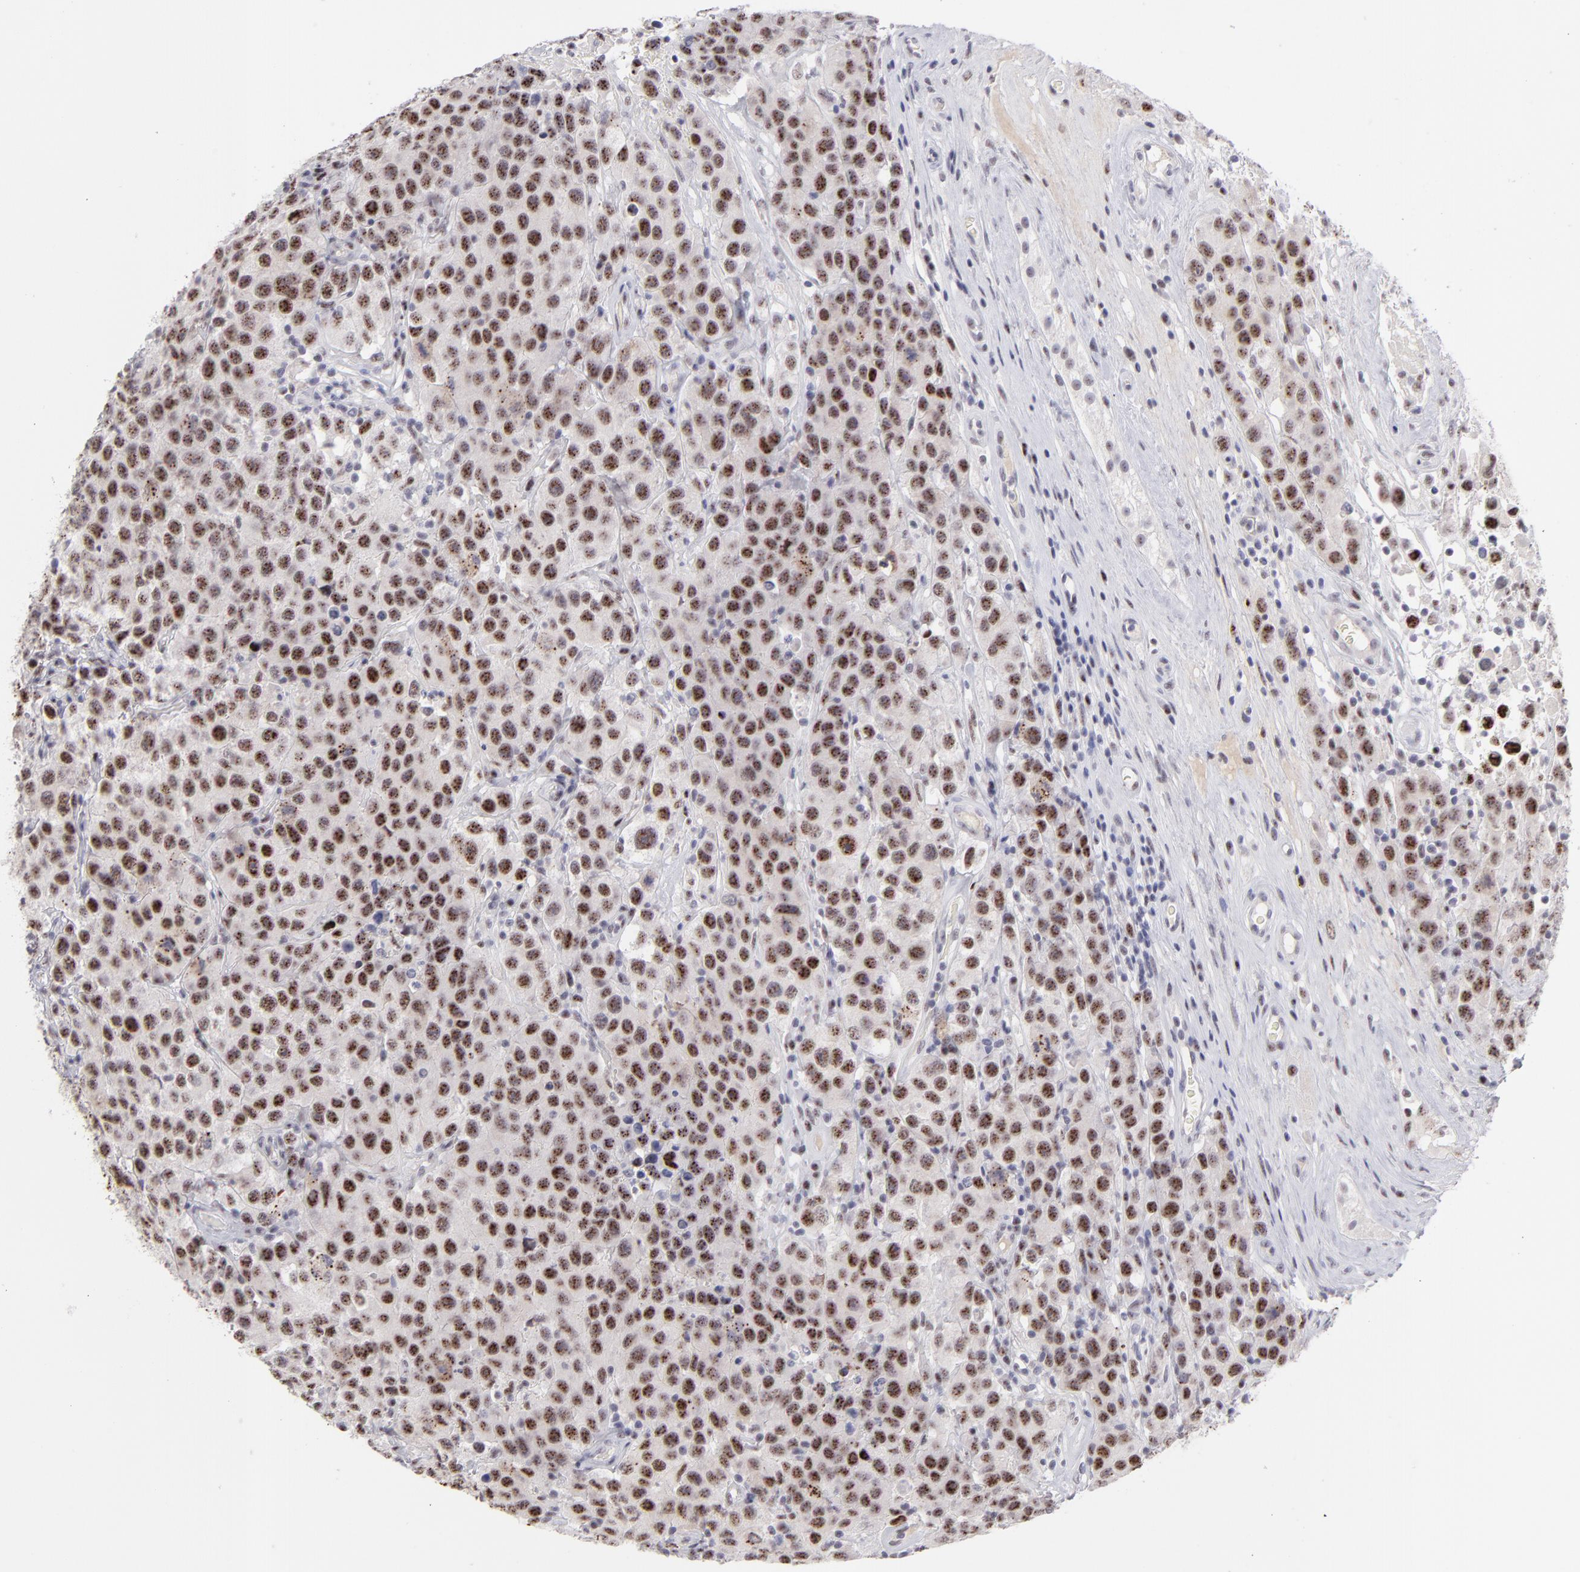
{"staining": {"intensity": "moderate", "quantity": ">75%", "location": "nuclear"}, "tissue": "testis cancer", "cell_type": "Tumor cells", "image_type": "cancer", "snomed": [{"axis": "morphology", "description": "Seminoma, NOS"}, {"axis": "topography", "description": "Testis"}], "caption": "This is an image of IHC staining of testis seminoma, which shows moderate positivity in the nuclear of tumor cells.", "gene": "CDC25C", "patient": {"sex": "male", "age": 52}}